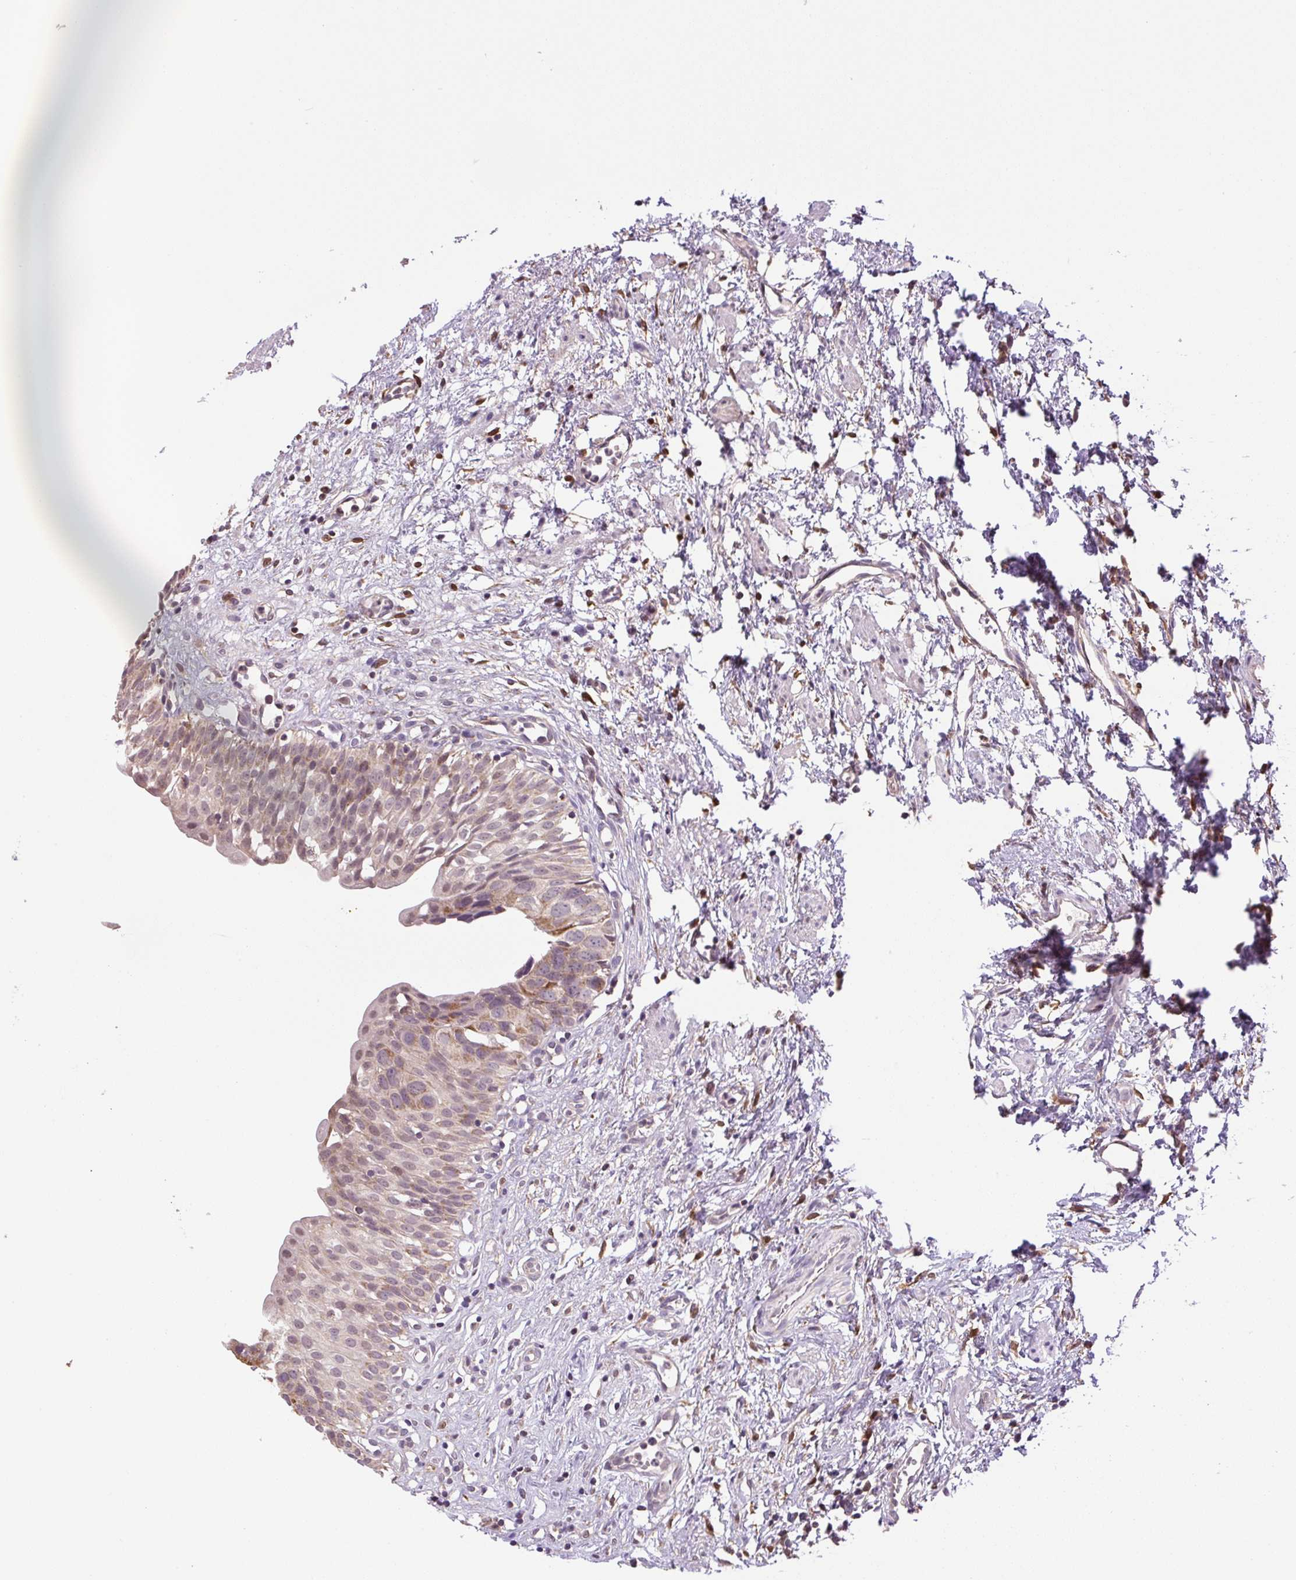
{"staining": {"intensity": "moderate", "quantity": "25%-75%", "location": "cytoplasmic/membranous,nuclear"}, "tissue": "urinary bladder", "cell_type": "Urothelial cells", "image_type": "normal", "snomed": [{"axis": "morphology", "description": "Normal tissue, NOS"}, {"axis": "topography", "description": "Urinary bladder"}], "caption": "An IHC histopathology image of unremarkable tissue is shown. Protein staining in brown highlights moderate cytoplasmic/membranous,nuclear positivity in urinary bladder within urothelial cells. Immunohistochemistry (ihc) stains the protein of interest in brown and the nuclei are stained blue.", "gene": "SGF29", "patient": {"sex": "male", "age": 51}}